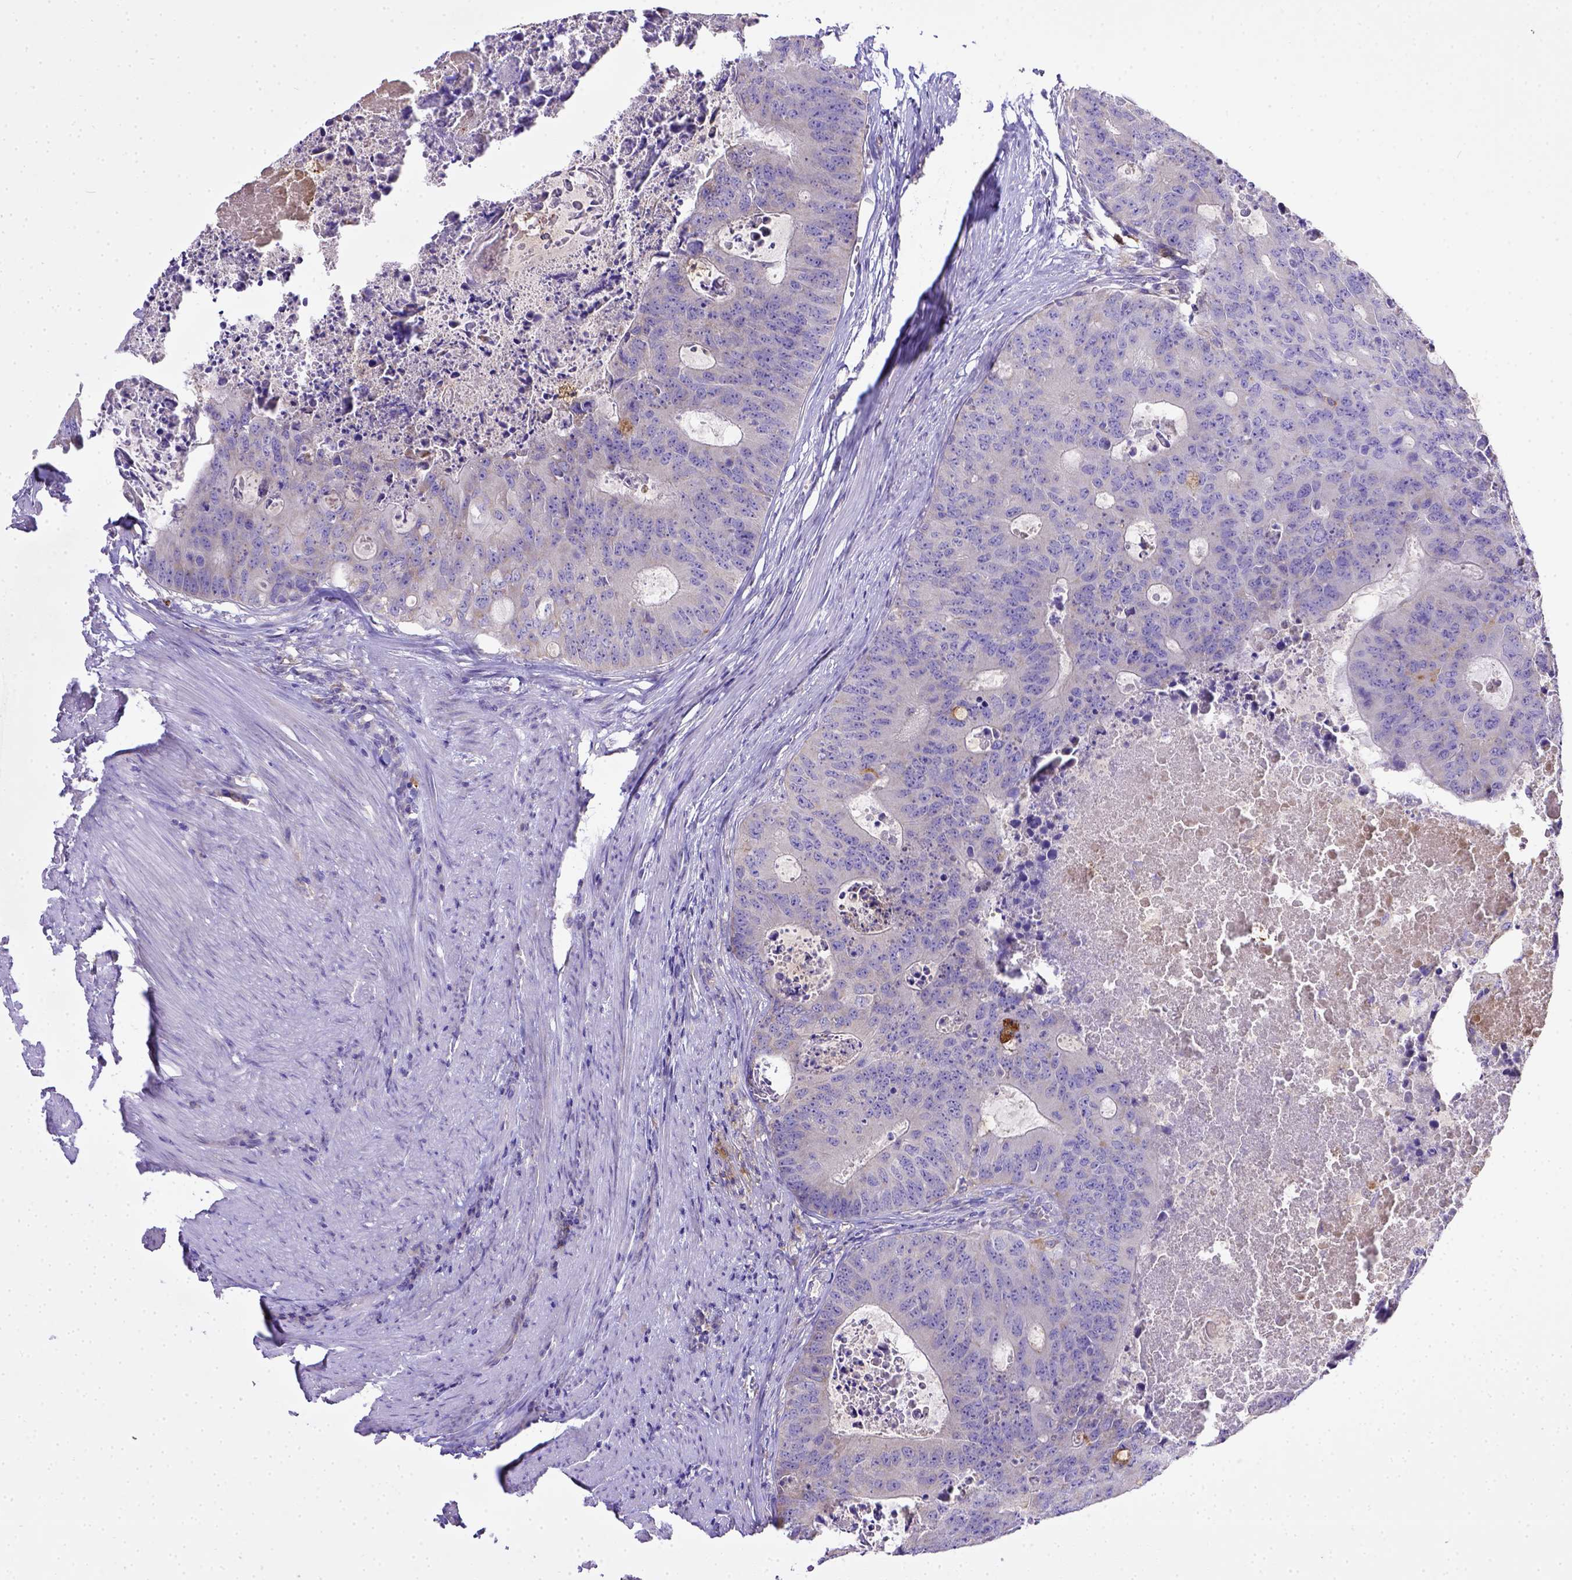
{"staining": {"intensity": "negative", "quantity": "none", "location": "none"}, "tissue": "colorectal cancer", "cell_type": "Tumor cells", "image_type": "cancer", "snomed": [{"axis": "morphology", "description": "Adenocarcinoma, NOS"}, {"axis": "topography", "description": "Colon"}], "caption": "A photomicrograph of human colorectal cancer is negative for staining in tumor cells.", "gene": "CD40", "patient": {"sex": "male", "age": 67}}